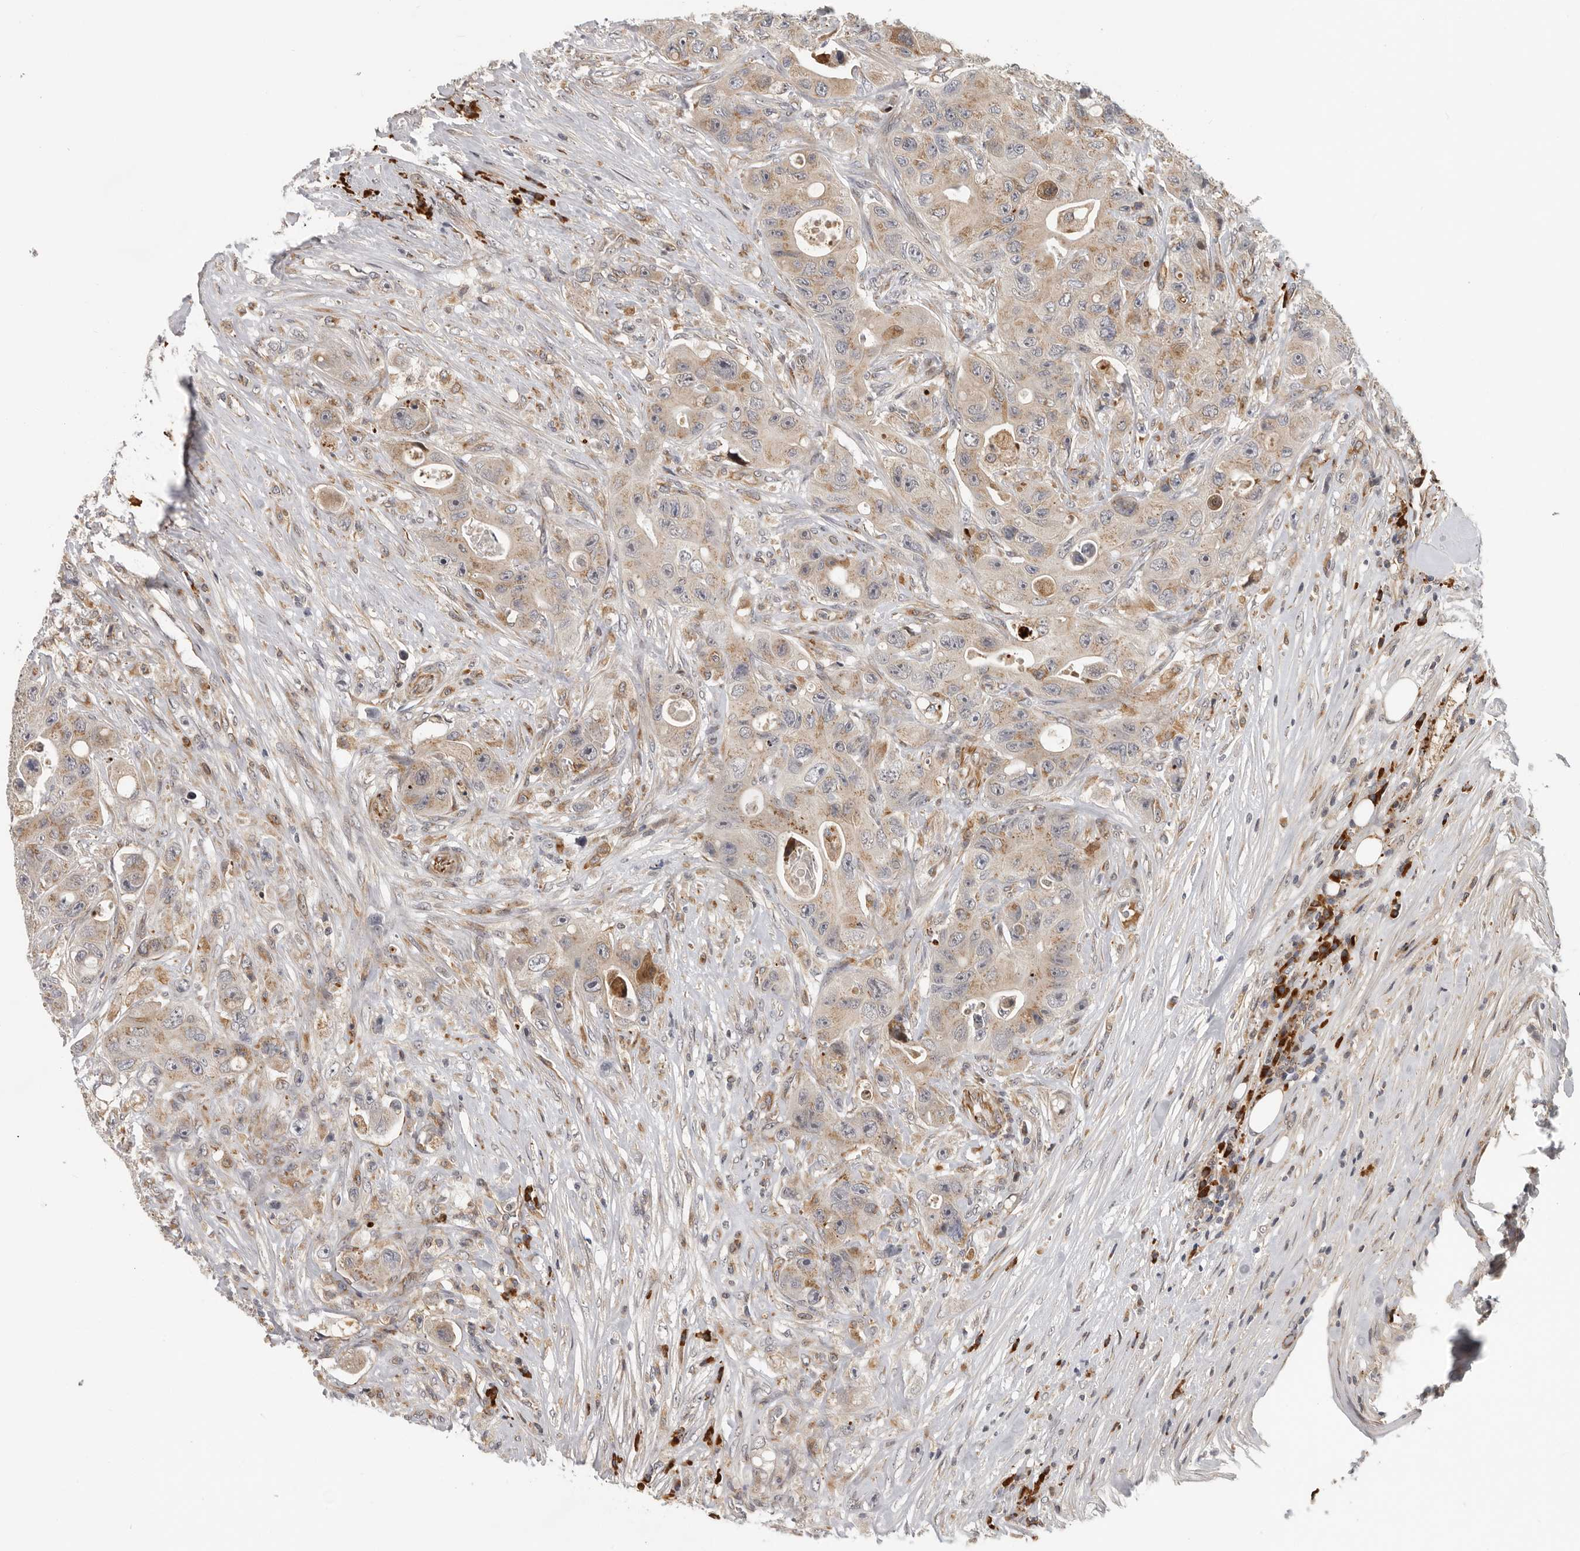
{"staining": {"intensity": "moderate", "quantity": "25%-75%", "location": "cytoplasmic/membranous"}, "tissue": "colorectal cancer", "cell_type": "Tumor cells", "image_type": "cancer", "snomed": [{"axis": "morphology", "description": "Adenocarcinoma, NOS"}, {"axis": "topography", "description": "Colon"}], "caption": "Immunohistochemistry of human adenocarcinoma (colorectal) demonstrates medium levels of moderate cytoplasmic/membranous staining in about 25%-75% of tumor cells. The staining is performed using DAB (3,3'-diaminobenzidine) brown chromogen to label protein expression. The nuclei are counter-stained blue using hematoxylin.", "gene": "RNF157", "patient": {"sex": "female", "age": 46}}